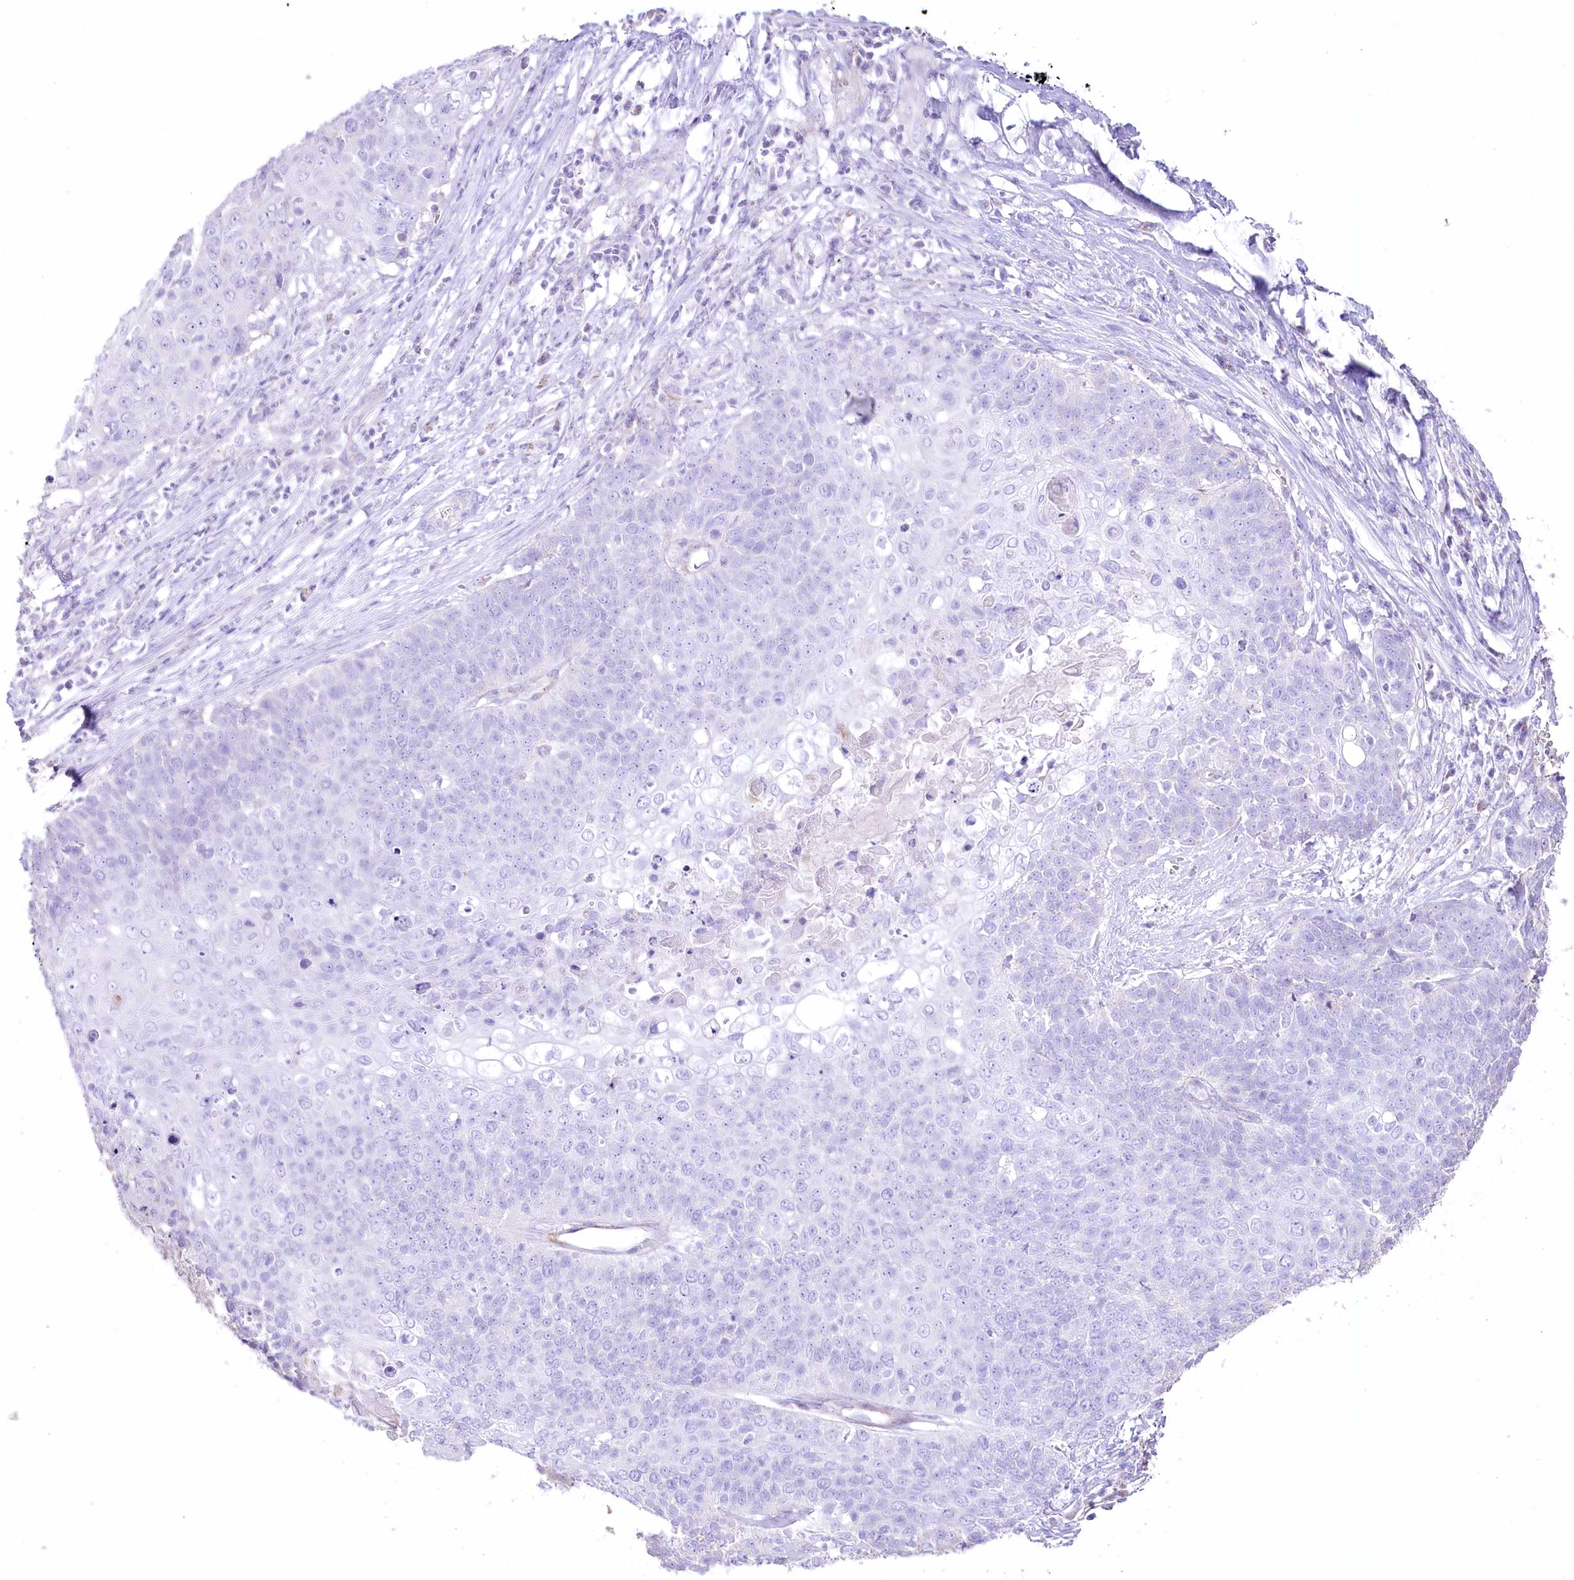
{"staining": {"intensity": "negative", "quantity": "none", "location": "none"}, "tissue": "cervical cancer", "cell_type": "Tumor cells", "image_type": "cancer", "snomed": [{"axis": "morphology", "description": "Squamous cell carcinoma, NOS"}, {"axis": "topography", "description": "Cervix"}], "caption": "A high-resolution photomicrograph shows immunohistochemistry (IHC) staining of cervical cancer, which demonstrates no significant staining in tumor cells.", "gene": "FAM216A", "patient": {"sex": "female", "age": 39}}